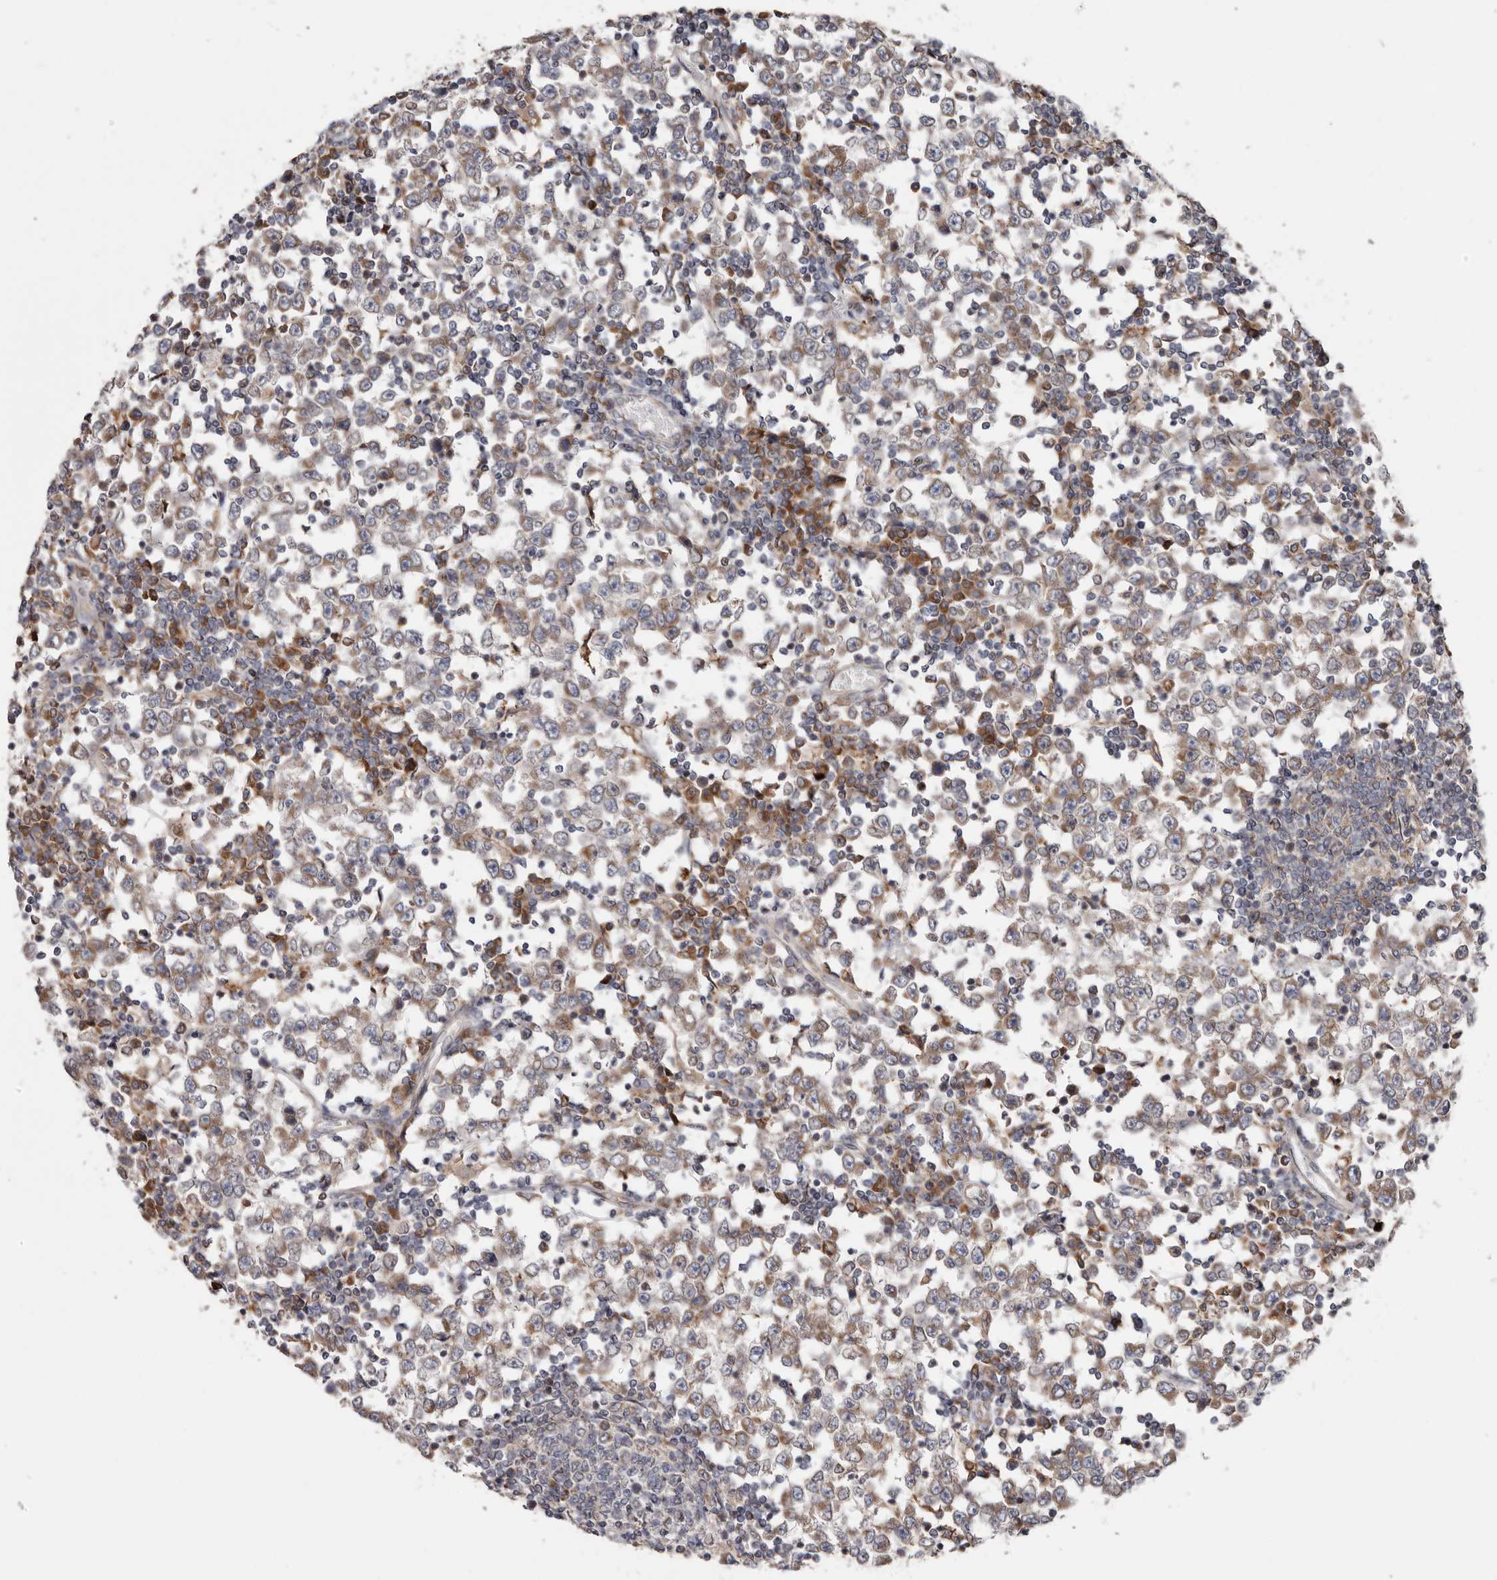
{"staining": {"intensity": "moderate", "quantity": "25%-75%", "location": "cytoplasmic/membranous"}, "tissue": "testis cancer", "cell_type": "Tumor cells", "image_type": "cancer", "snomed": [{"axis": "morphology", "description": "Seminoma, NOS"}, {"axis": "topography", "description": "Testis"}], "caption": "Immunohistochemistry (IHC) staining of testis seminoma, which shows medium levels of moderate cytoplasmic/membranous staining in approximately 25%-75% of tumor cells indicating moderate cytoplasmic/membranous protein expression. The staining was performed using DAB (3,3'-diaminobenzidine) (brown) for protein detection and nuclei were counterstained in hematoxylin (blue).", "gene": "TMUB1", "patient": {"sex": "male", "age": 65}}